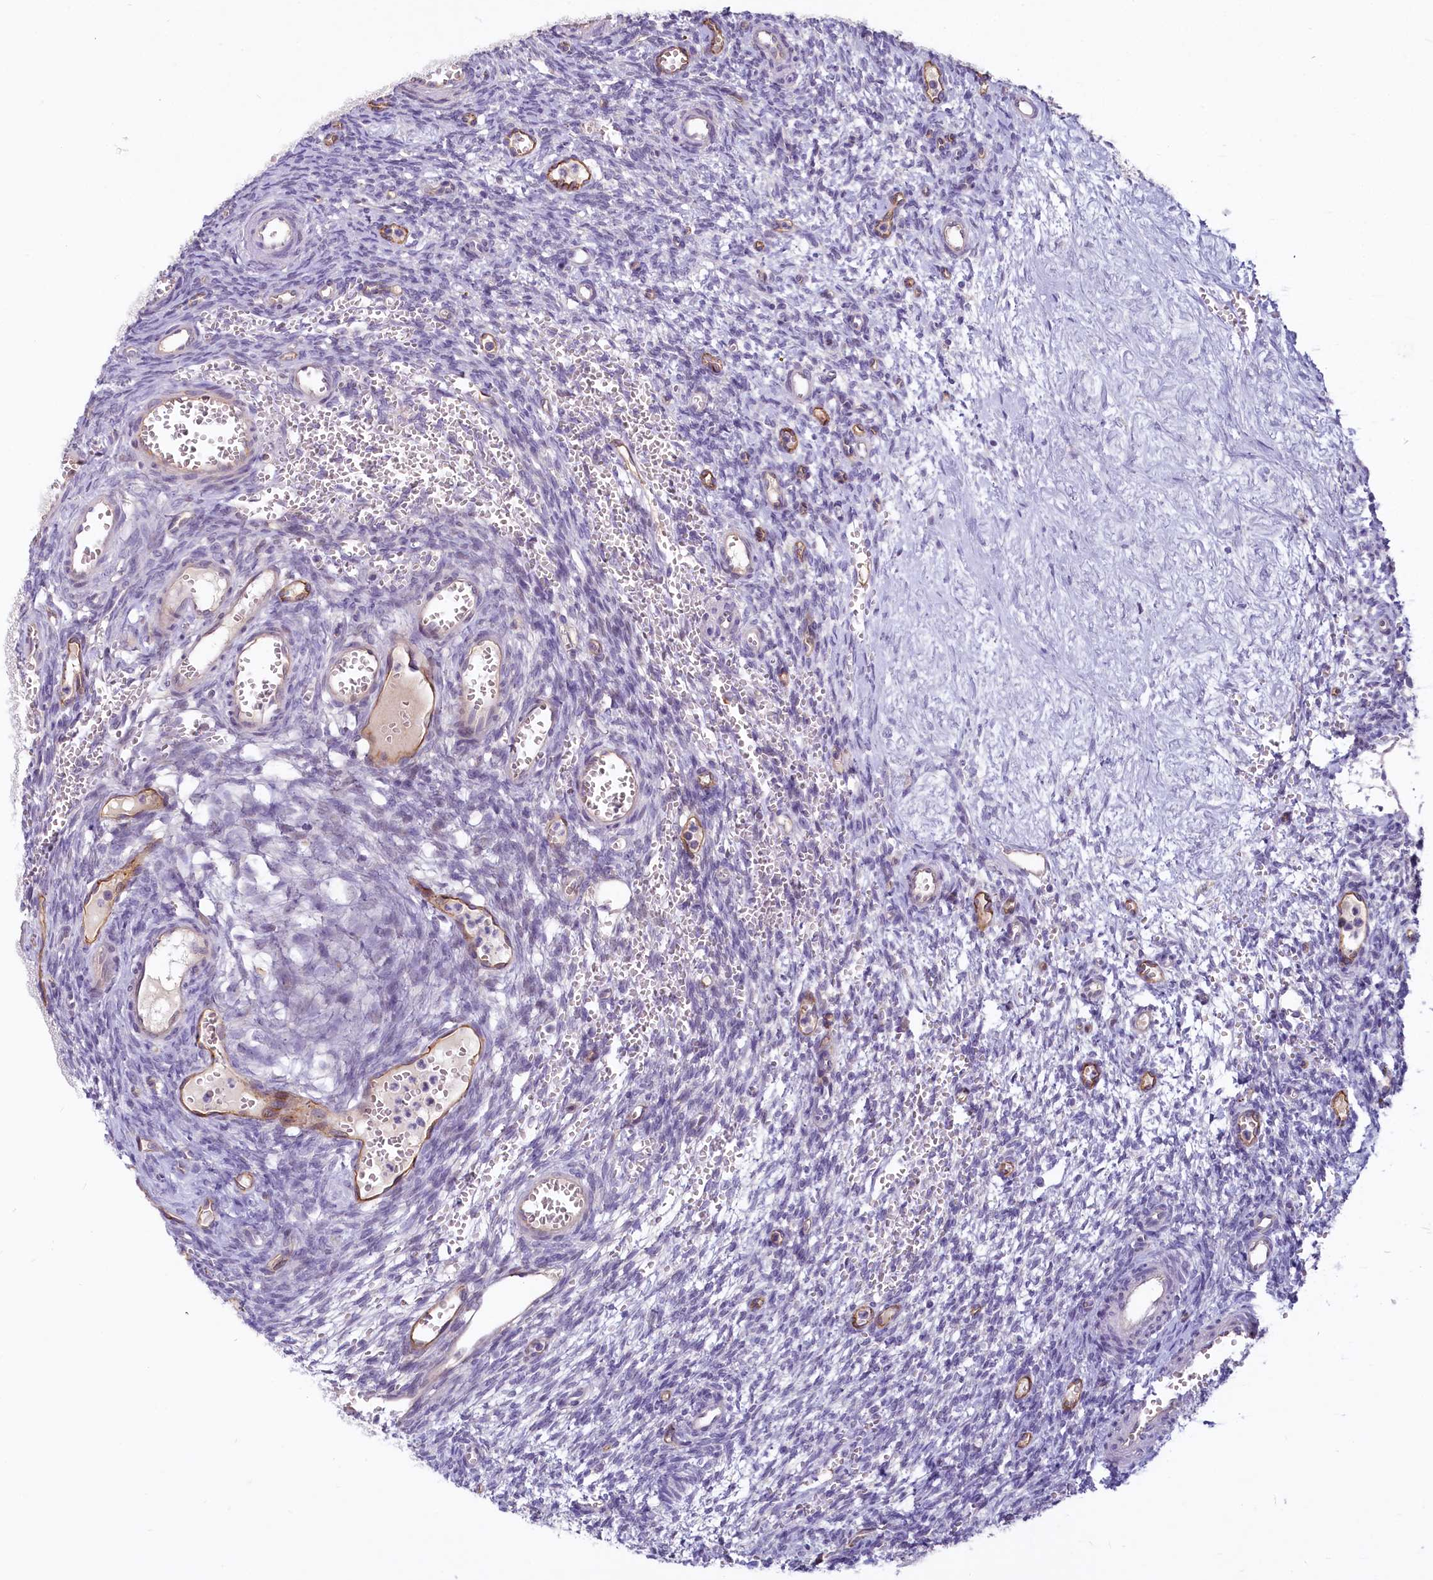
{"staining": {"intensity": "negative", "quantity": "none", "location": "none"}, "tissue": "ovary", "cell_type": "Ovarian stroma cells", "image_type": "normal", "snomed": [{"axis": "morphology", "description": "Normal tissue, NOS"}, {"axis": "topography", "description": "Ovary"}], "caption": "Immunohistochemical staining of normal human ovary displays no significant positivity in ovarian stroma cells. (DAB (3,3'-diaminobenzidine) IHC visualized using brightfield microscopy, high magnification).", "gene": "PROCR", "patient": {"sex": "female", "age": 39}}